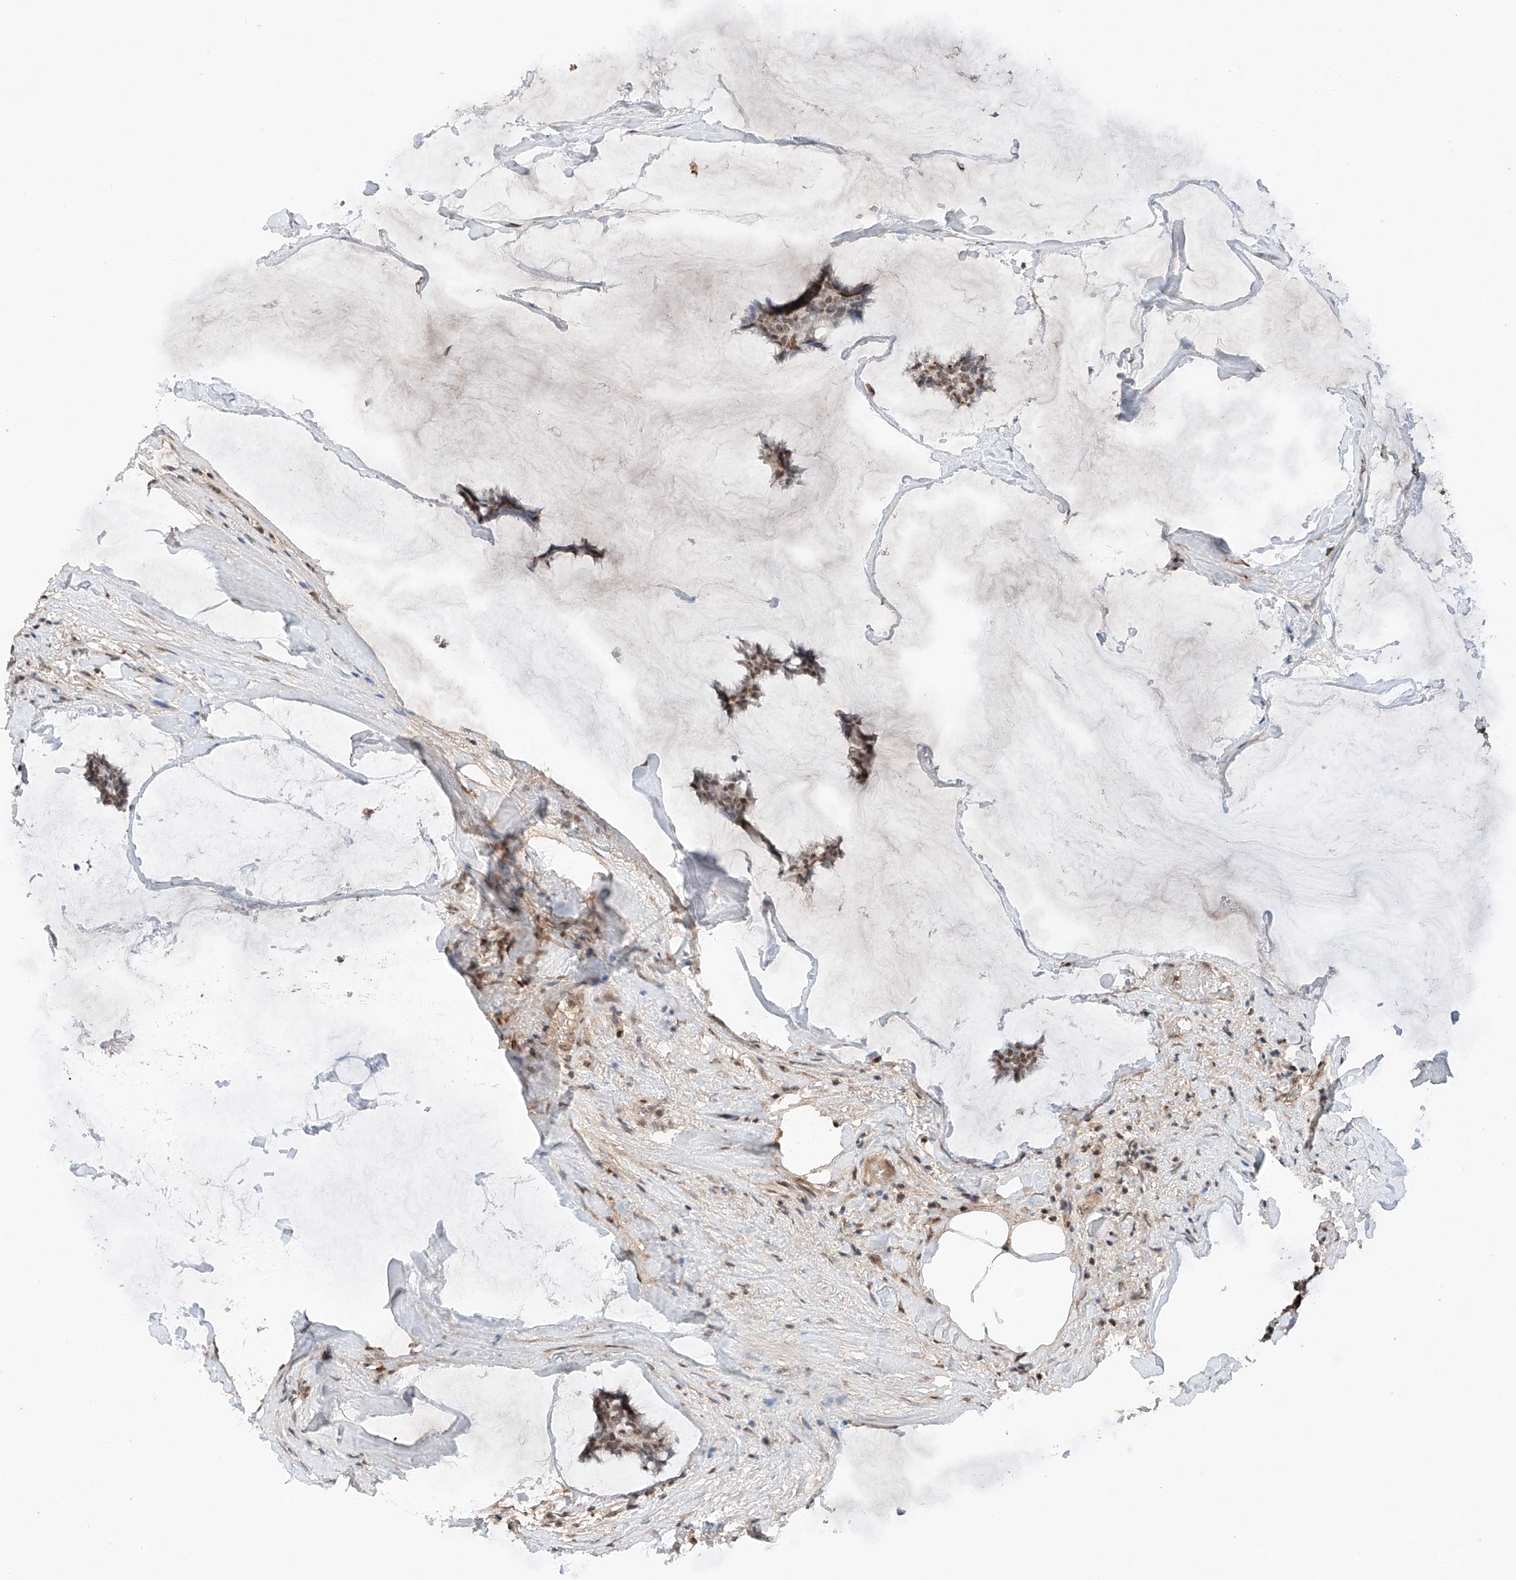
{"staining": {"intensity": "weak", "quantity": "25%-75%", "location": "nuclear"}, "tissue": "breast cancer", "cell_type": "Tumor cells", "image_type": "cancer", "snomed": [{"axis": "morphology", "description": "Duct carcinoma"}, {"axis": "topography", "description": "Breast"}], "caption": "High-magnification brightfield microscopy of infiltrating ductal carcinoma (breast) stained with DAB (3,3'-diaminobenzidine) (brown) and counterstained with hematoxylin (blue). tumor cells exhibit weak nuclear staining is seen in about25%-75% of cells.", "gene": "TBX4", "patient": {"sex": "female", "age": 93}}